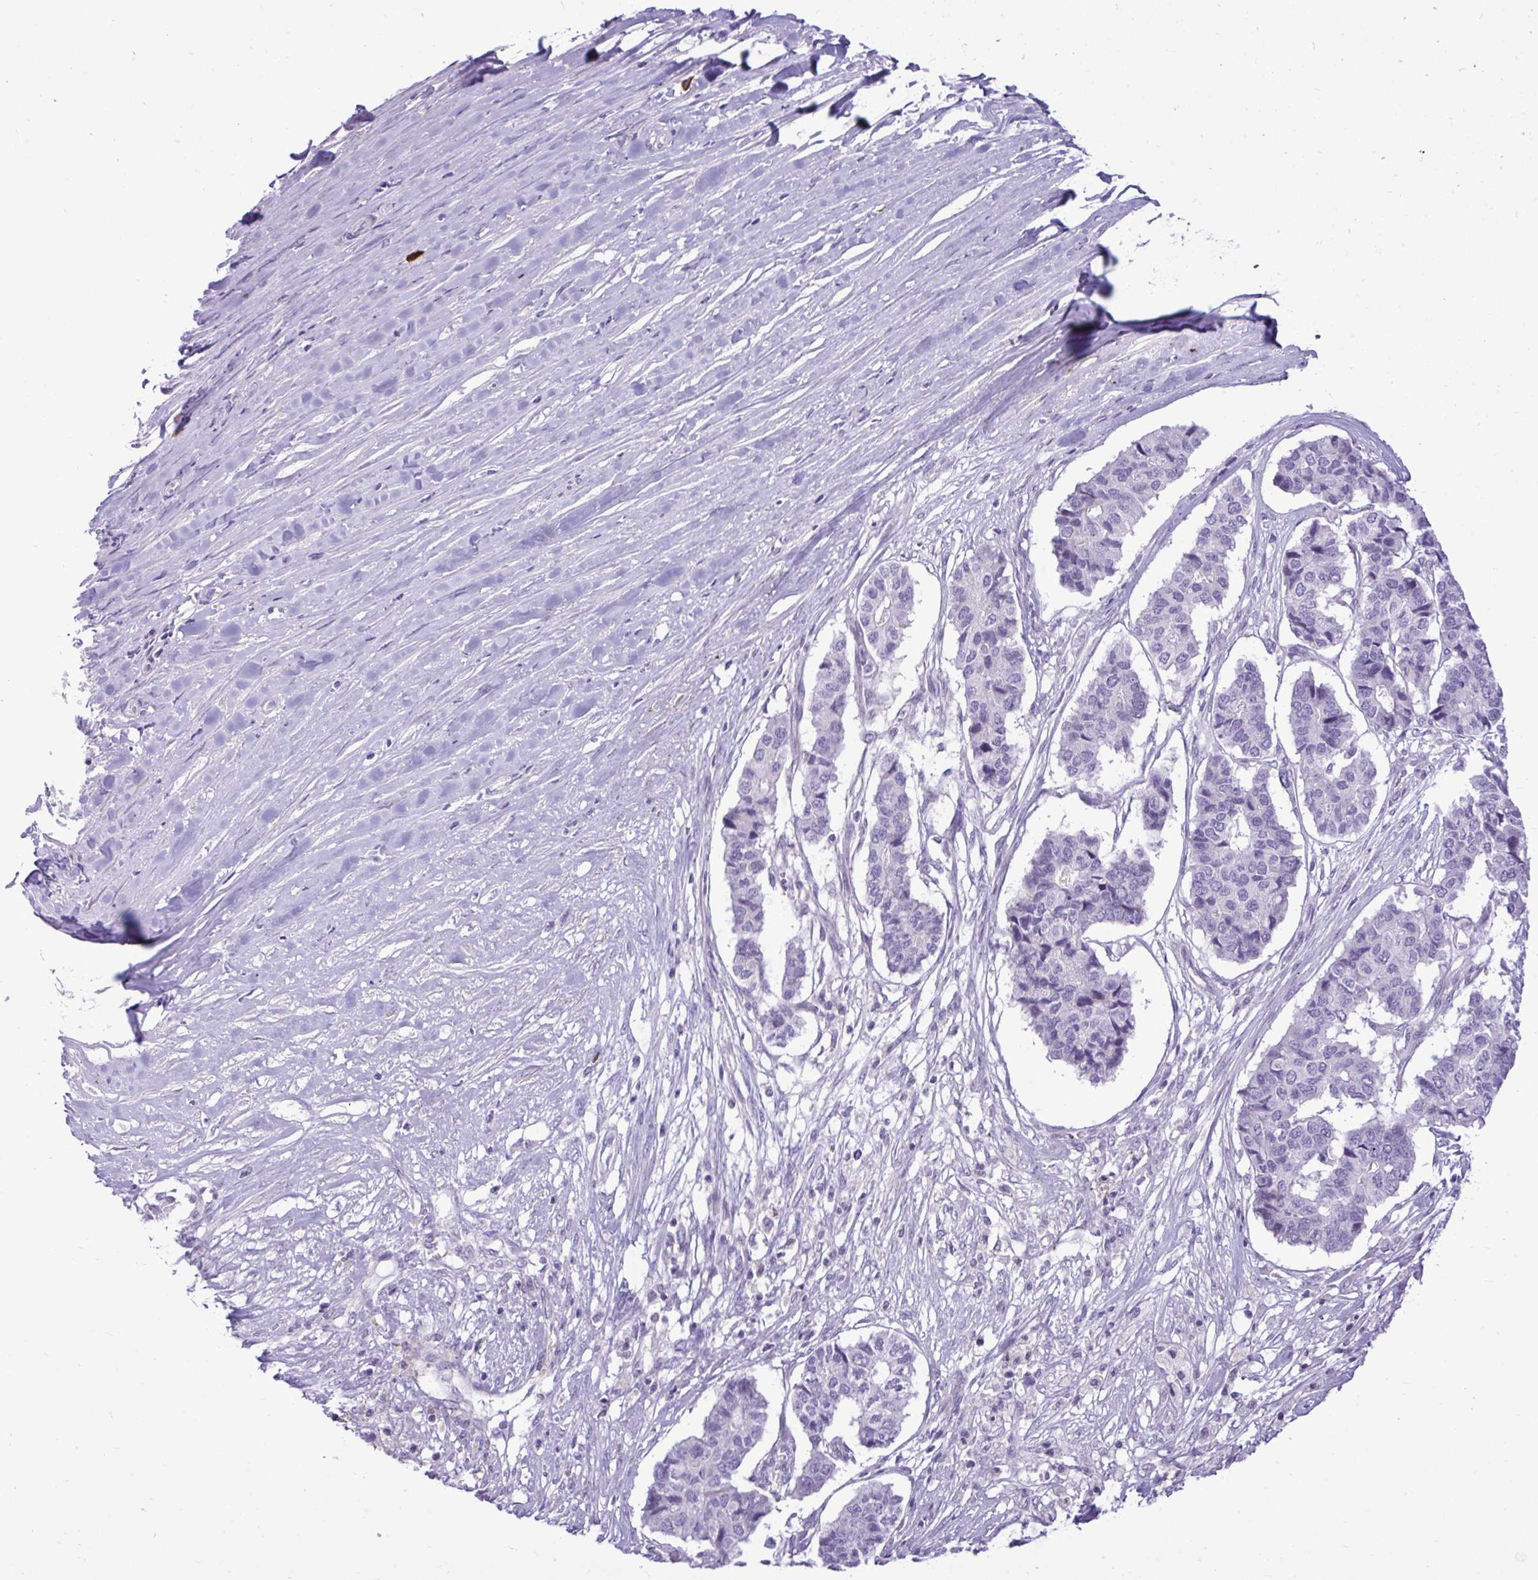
{"staining": {"intensity": "negative", "quantity": "none", "location": "none"}, "tissue": "pancreatic cancer", "cell_type": "Tumor cells", "image_type": "cancer", "snomed": [{"axis": "morphology", "description": "Adenocarcinoma, NOS"}, {"axis": "topography", "description": "Pancreas"}], "caption": "An immunohistochemistry (IHC) photomicrograph of pancreatic cancer (adenocarcinoma) is shown. There is no staining in tumor cells of pancreatic cancer (adenocarcinoma). (DAB immunohistochemistry (IHC), high magnification).", "gene": "SPAG1", "patient": {"sex": "male", "age": 50}}